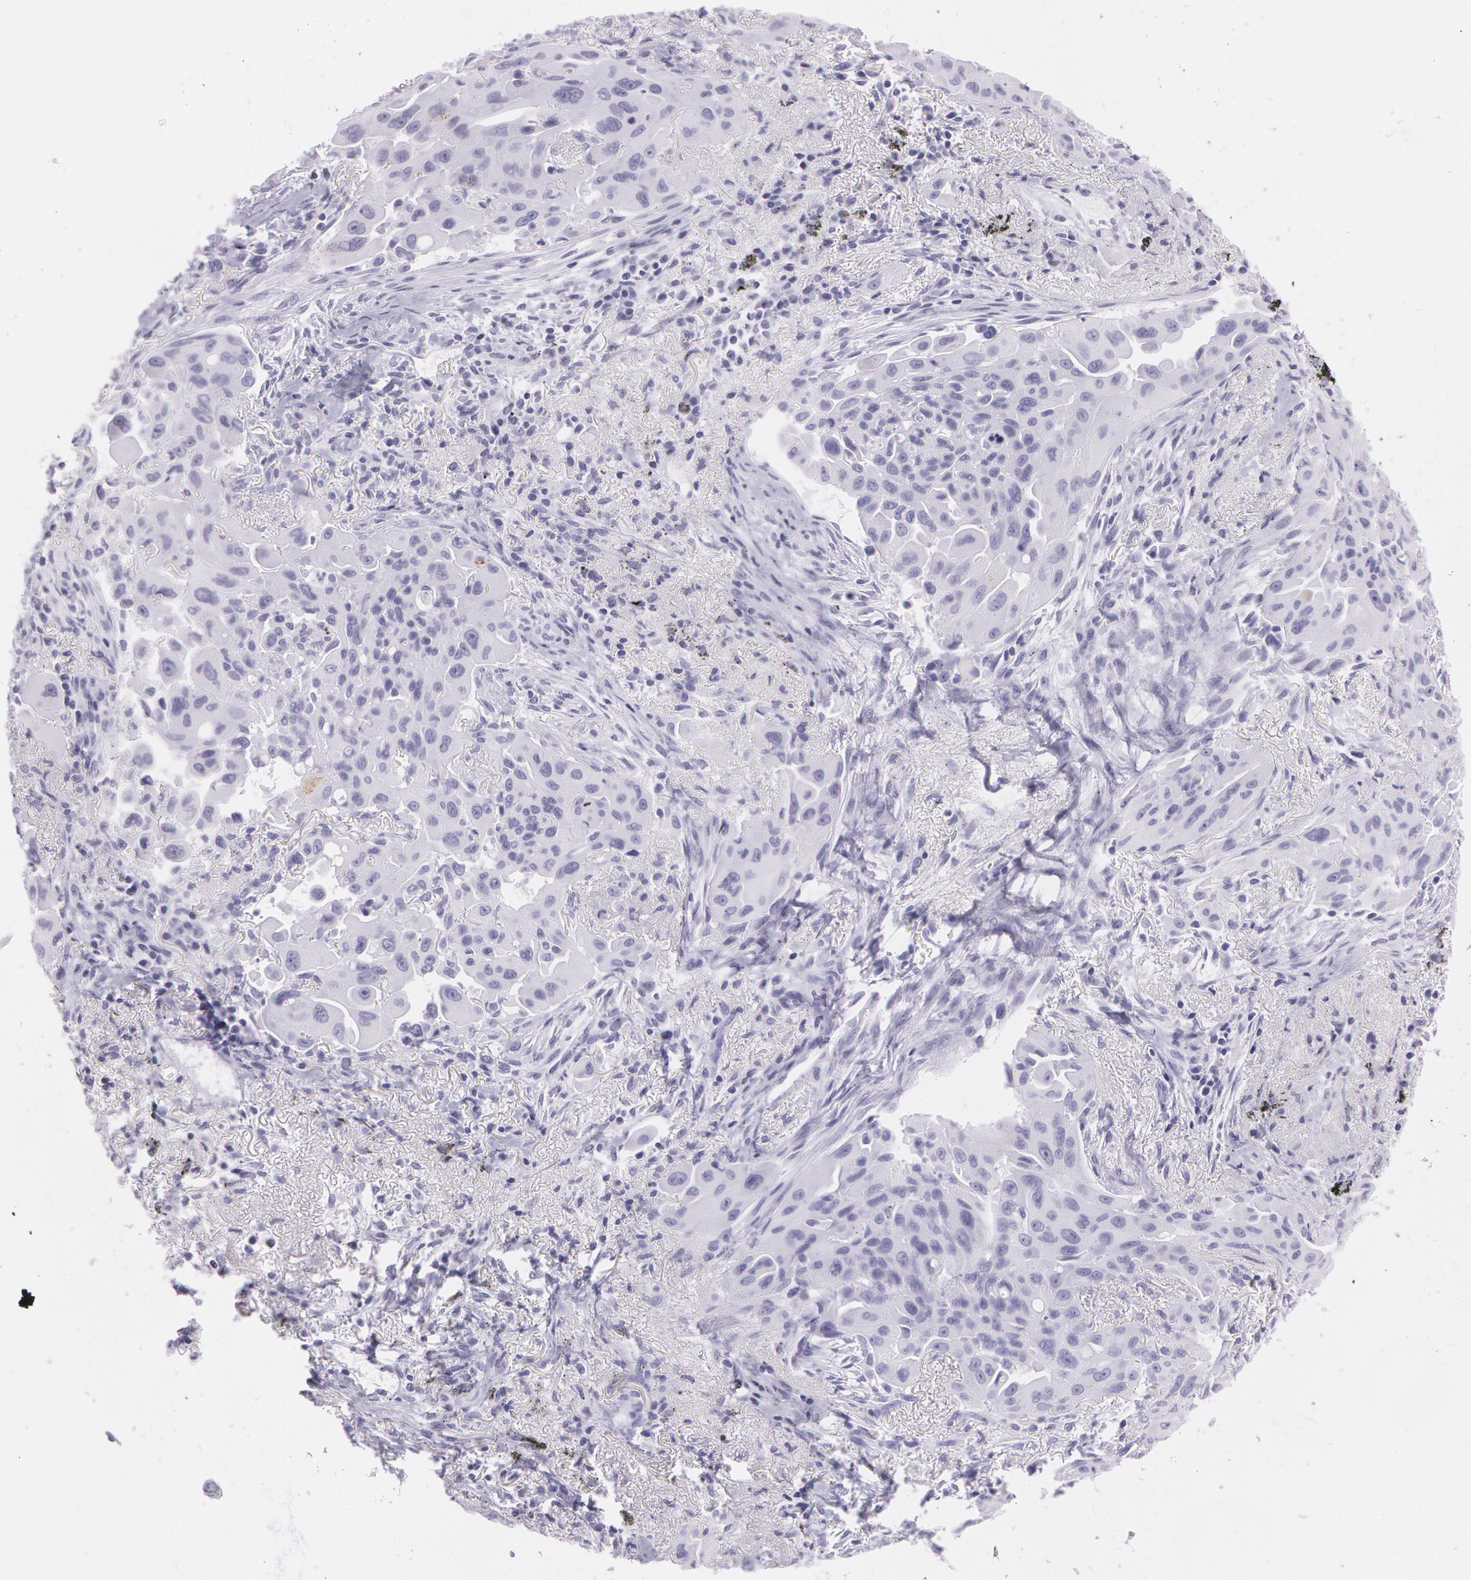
{"staining": {"intensity": "negative", "quantity": "none", "location": "none"}, "tissue": "lung cancer", "cell_type": "Tumor cells", "image_type": "cancer", "snomed": [{"axis": "morphology", "description": "Adenocarcinoma, NOS"}, {"axis": "topography", "description": "Lung"}], "caption": "Protein analysis of lung adenocarcinoma reveals no significant staining in tumor cells. Nuclei are stained in blue.", "gene": "SNCG", "patient": {"sex": "male", "age": 68}}